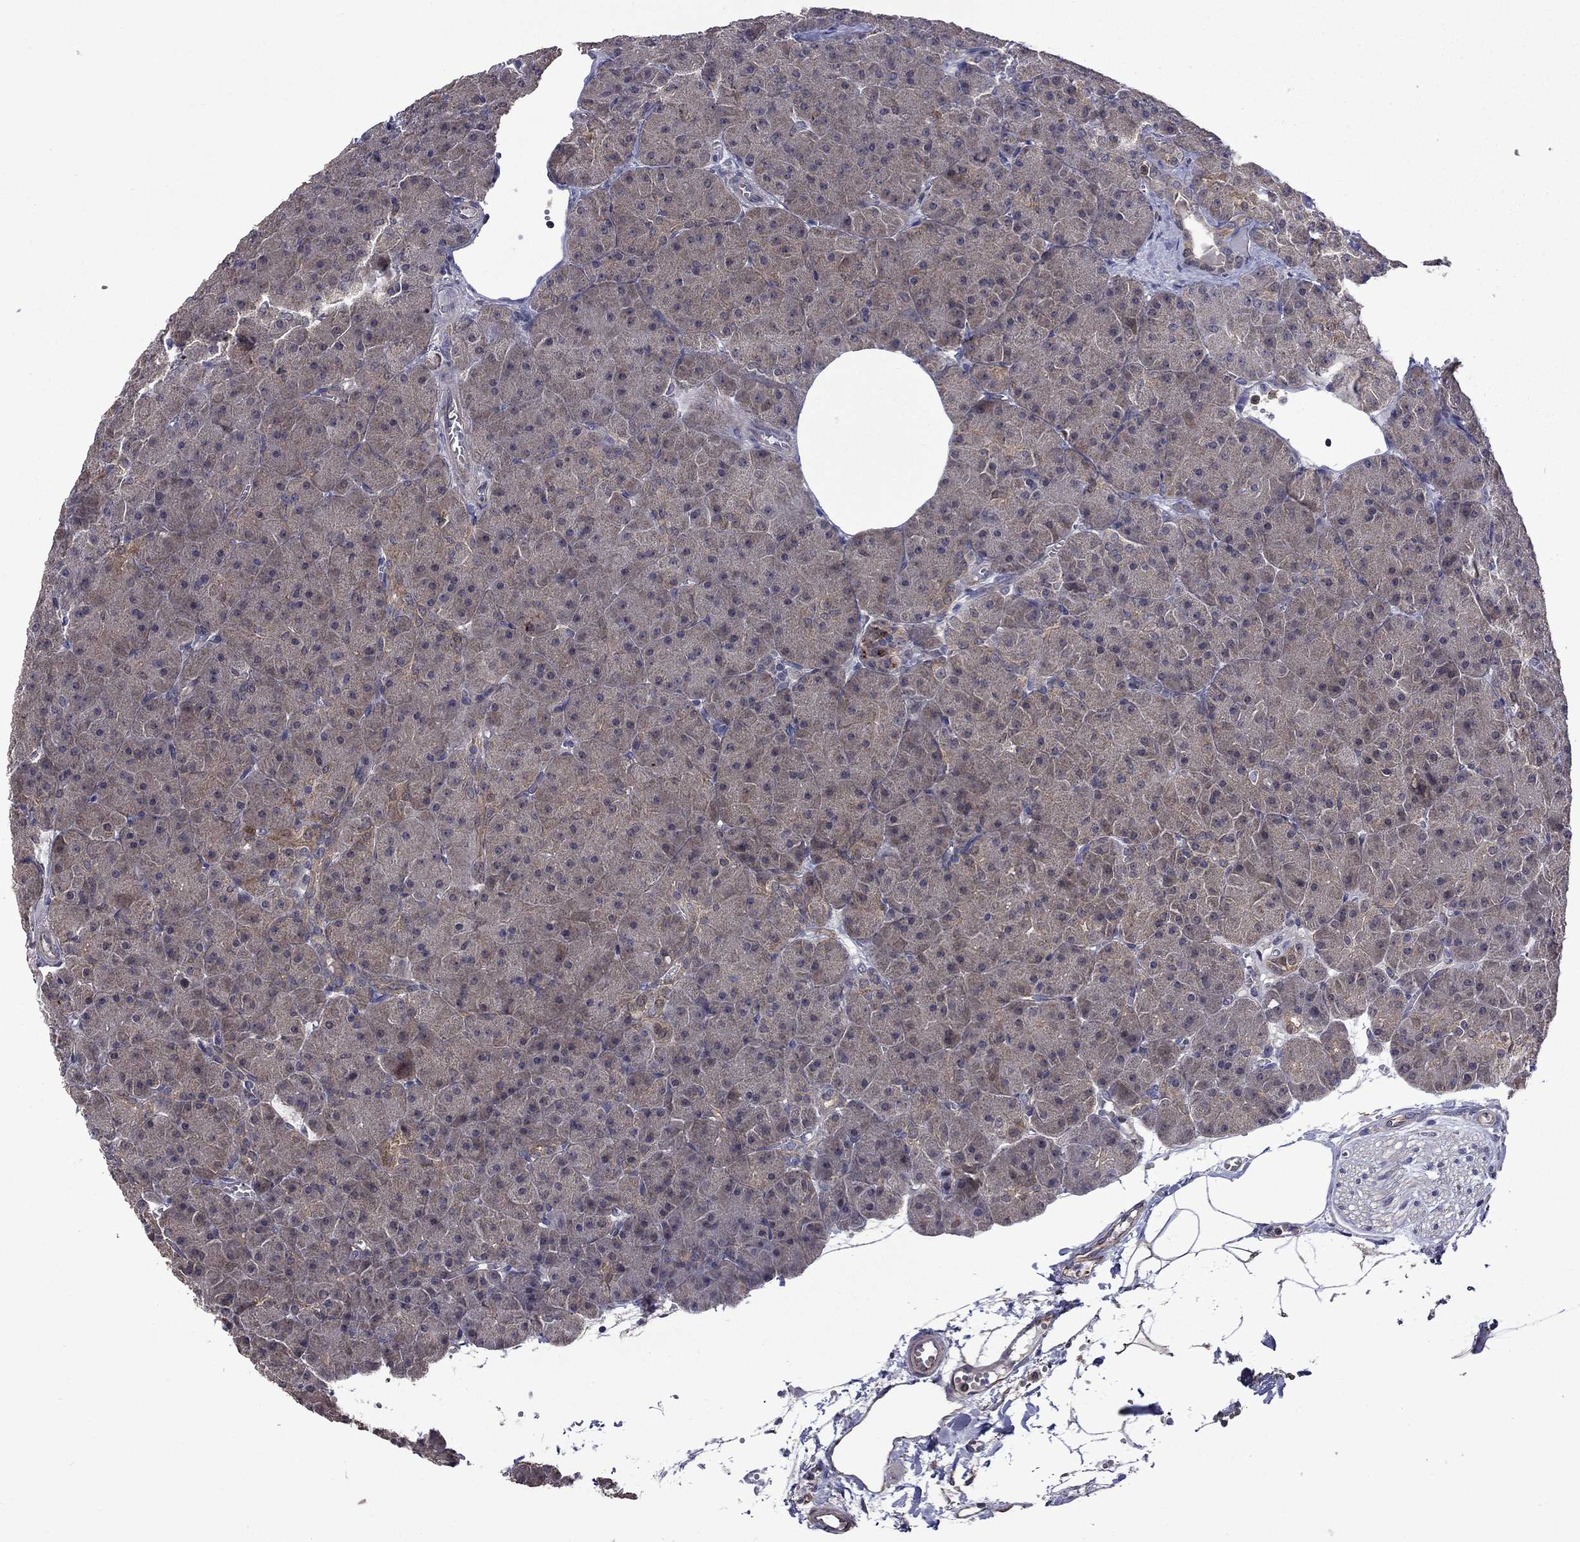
{"staining": {"intensity": "weak", "quantity": ">75%", "location": "cytoplasmic/membranous"}, "tissue": "pancreas", "cell_type": "Exocrine glandular cells", "image_type": "normal", "snomed": [{"axis": "morphology", "description": "Normal tissue, NOS"}, {"axis": "topography", "description": "Pancreas"}], "caption": "IHC histopathology image of benign pancreas: pancreas stained using immunohistochemistry displays low levels of weak protein expression localized specifically in the cytoplasmic/membranous of exocrine glandular cells, appearing as a cytoplasmic/membranous brown color.", "gene": "TPMT", "patient": {"sex": "male", "age": 61}}